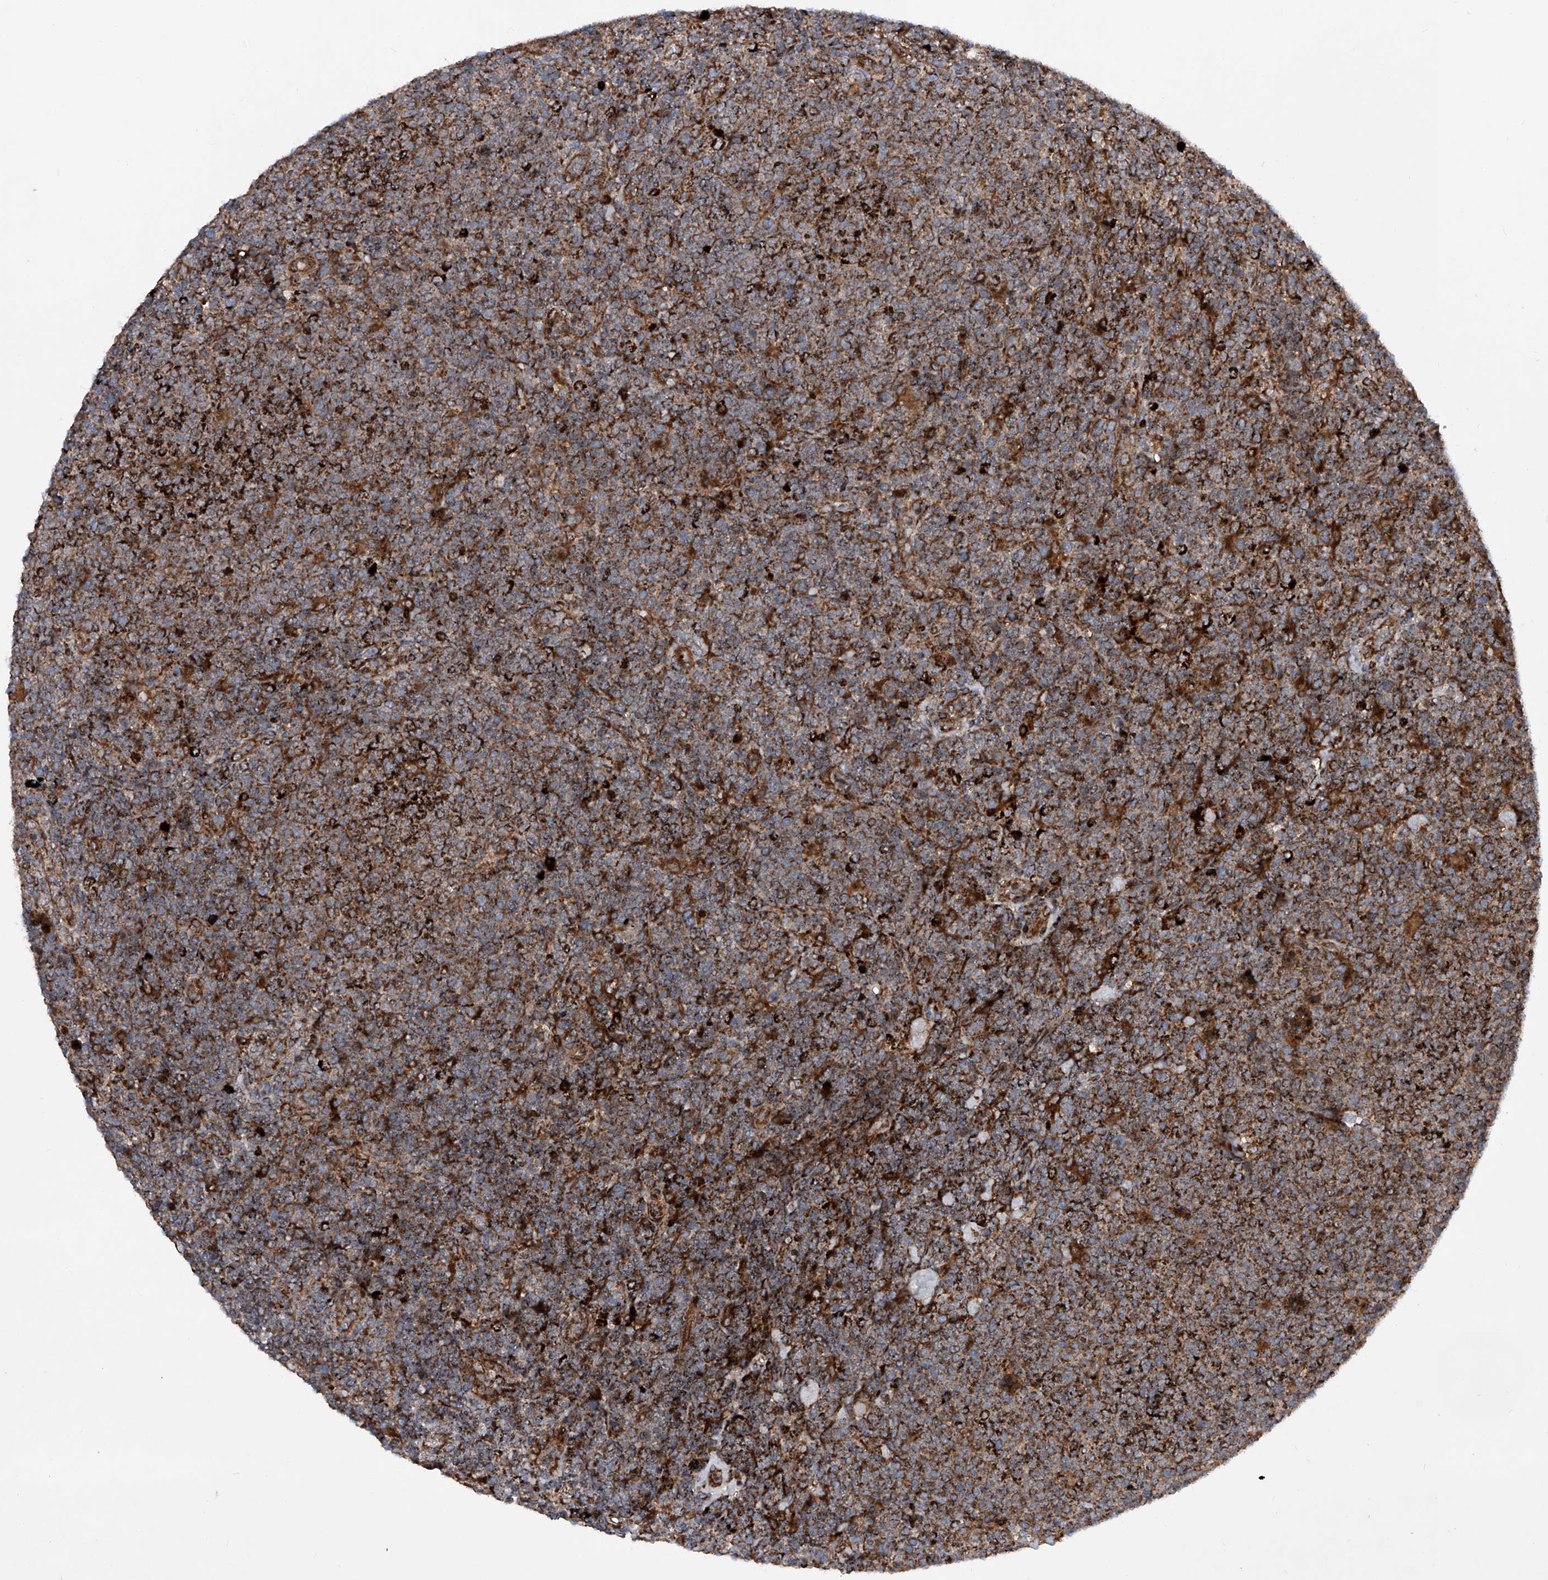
{"staining": {"intensity": "strong", "quantity": ">75%", "location": "cytoplasmic/membranous"}, "tissue": "lymphoma", "cell_type": "Tumor cells", "image_type": "cancer", "snomed": [{"axis": "morphology", "description": "Malignant lymphoma, non-Hodgkin's type, High grade"}, {"axis": "topography", "description": "Lymph node"}], "caption": "Human malignant lymphoma, non-Hodgkin's type (high-grade) stained with a protein marker shows strong staining in tumor cells.", "gene": "DAD1", "patient": {"sex": "male", "age": 61}}